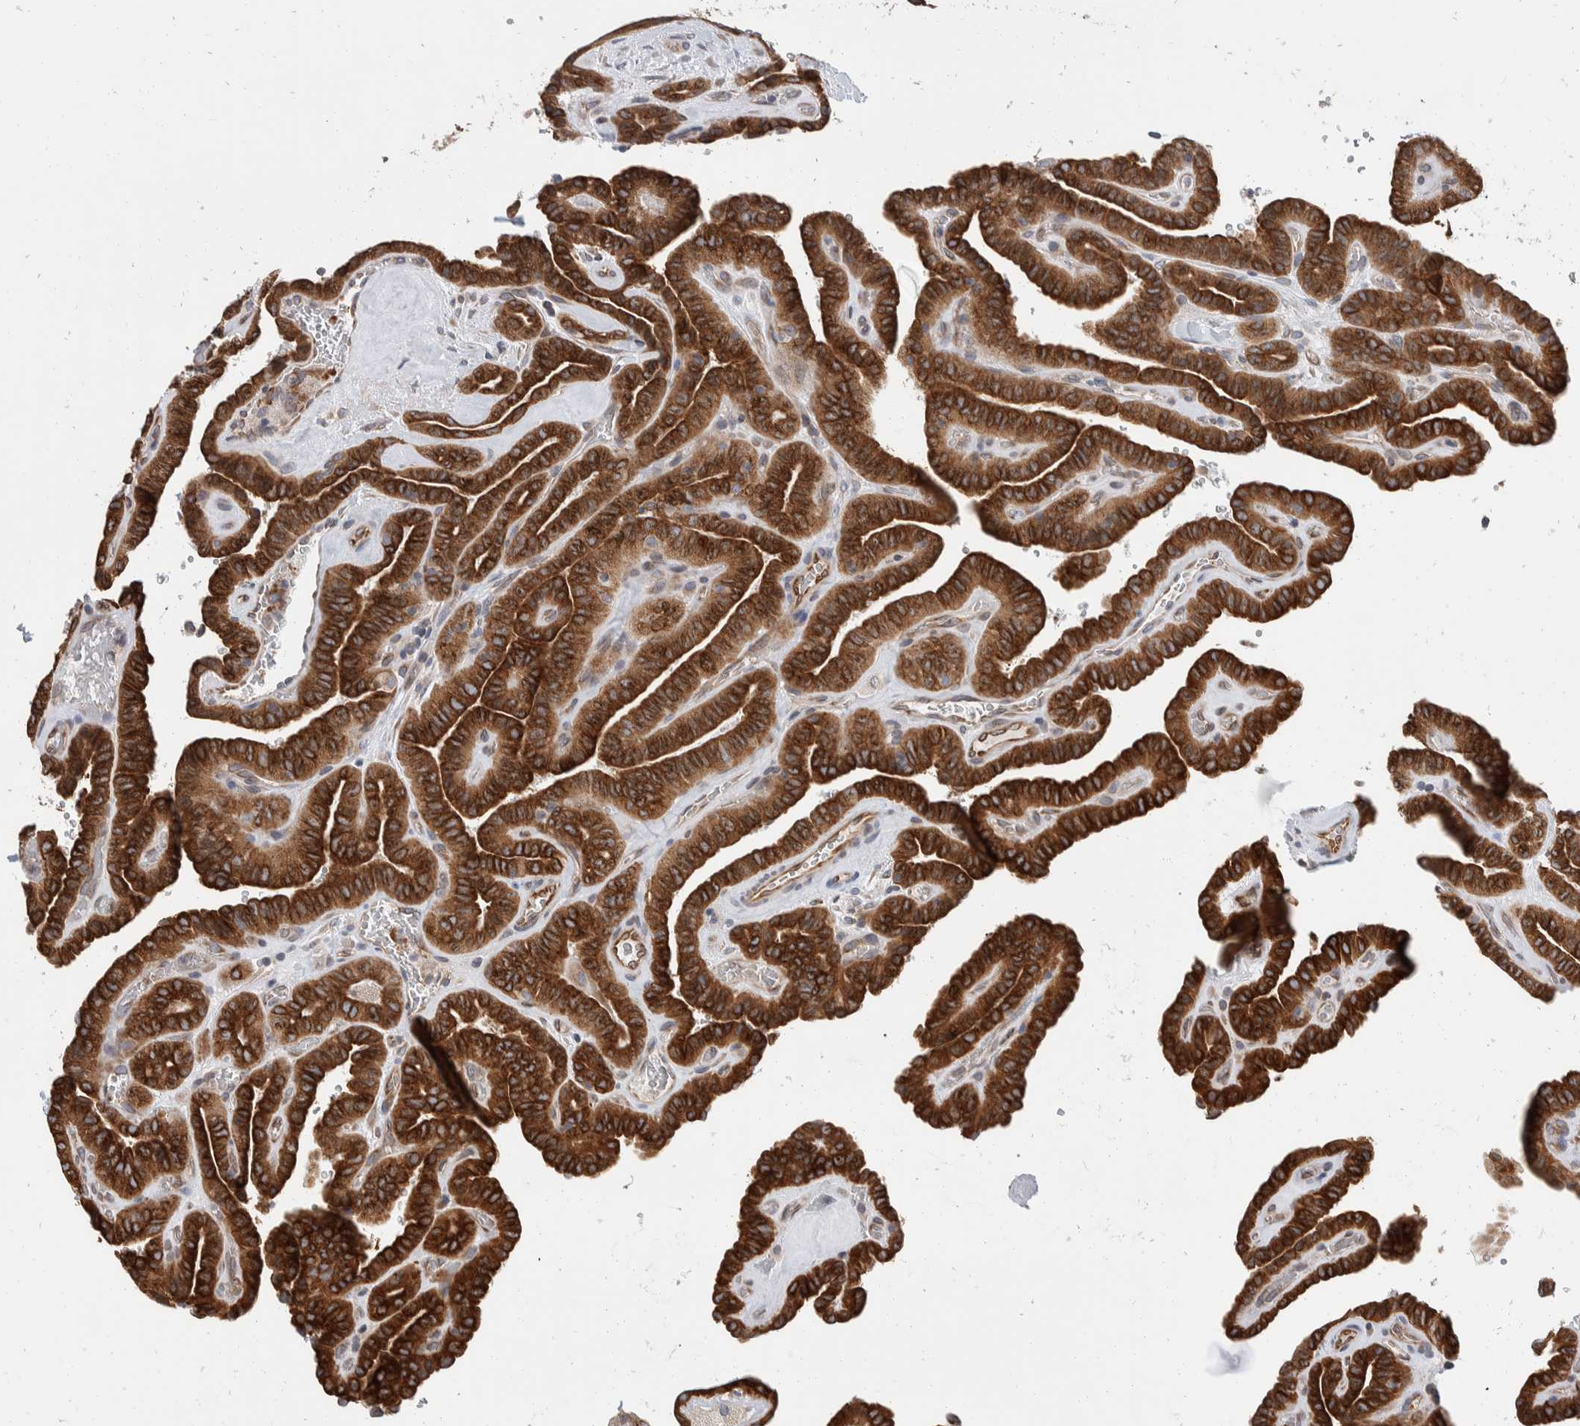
{"staining": {"intensity": "strong", "quantity": ">75%", "location": "cytoplasmic/membranous"}, "tissue": "thyroid cancer", "cell_type": "Tumor cells", "image_type": "cancer", "snomed": [{"axis": "morphology", "description": "Papillary adenocarcinoma, NOS"}, {"axis": "topography", "description": "Thyroid gland"}], "caption": "Protein staining reveals strong cytoplasmic/membranous positivity in approximately >75% of tumor cells in thyroid cancer. The staining is performed using DAB (3,3'-diaminobenzidine) brown chromogen to label protein expression. The nuclei are counter-stained blue using hematoxylin.", "gene": "TMEM245", "patient": {"sex": "male", "age": 77}}